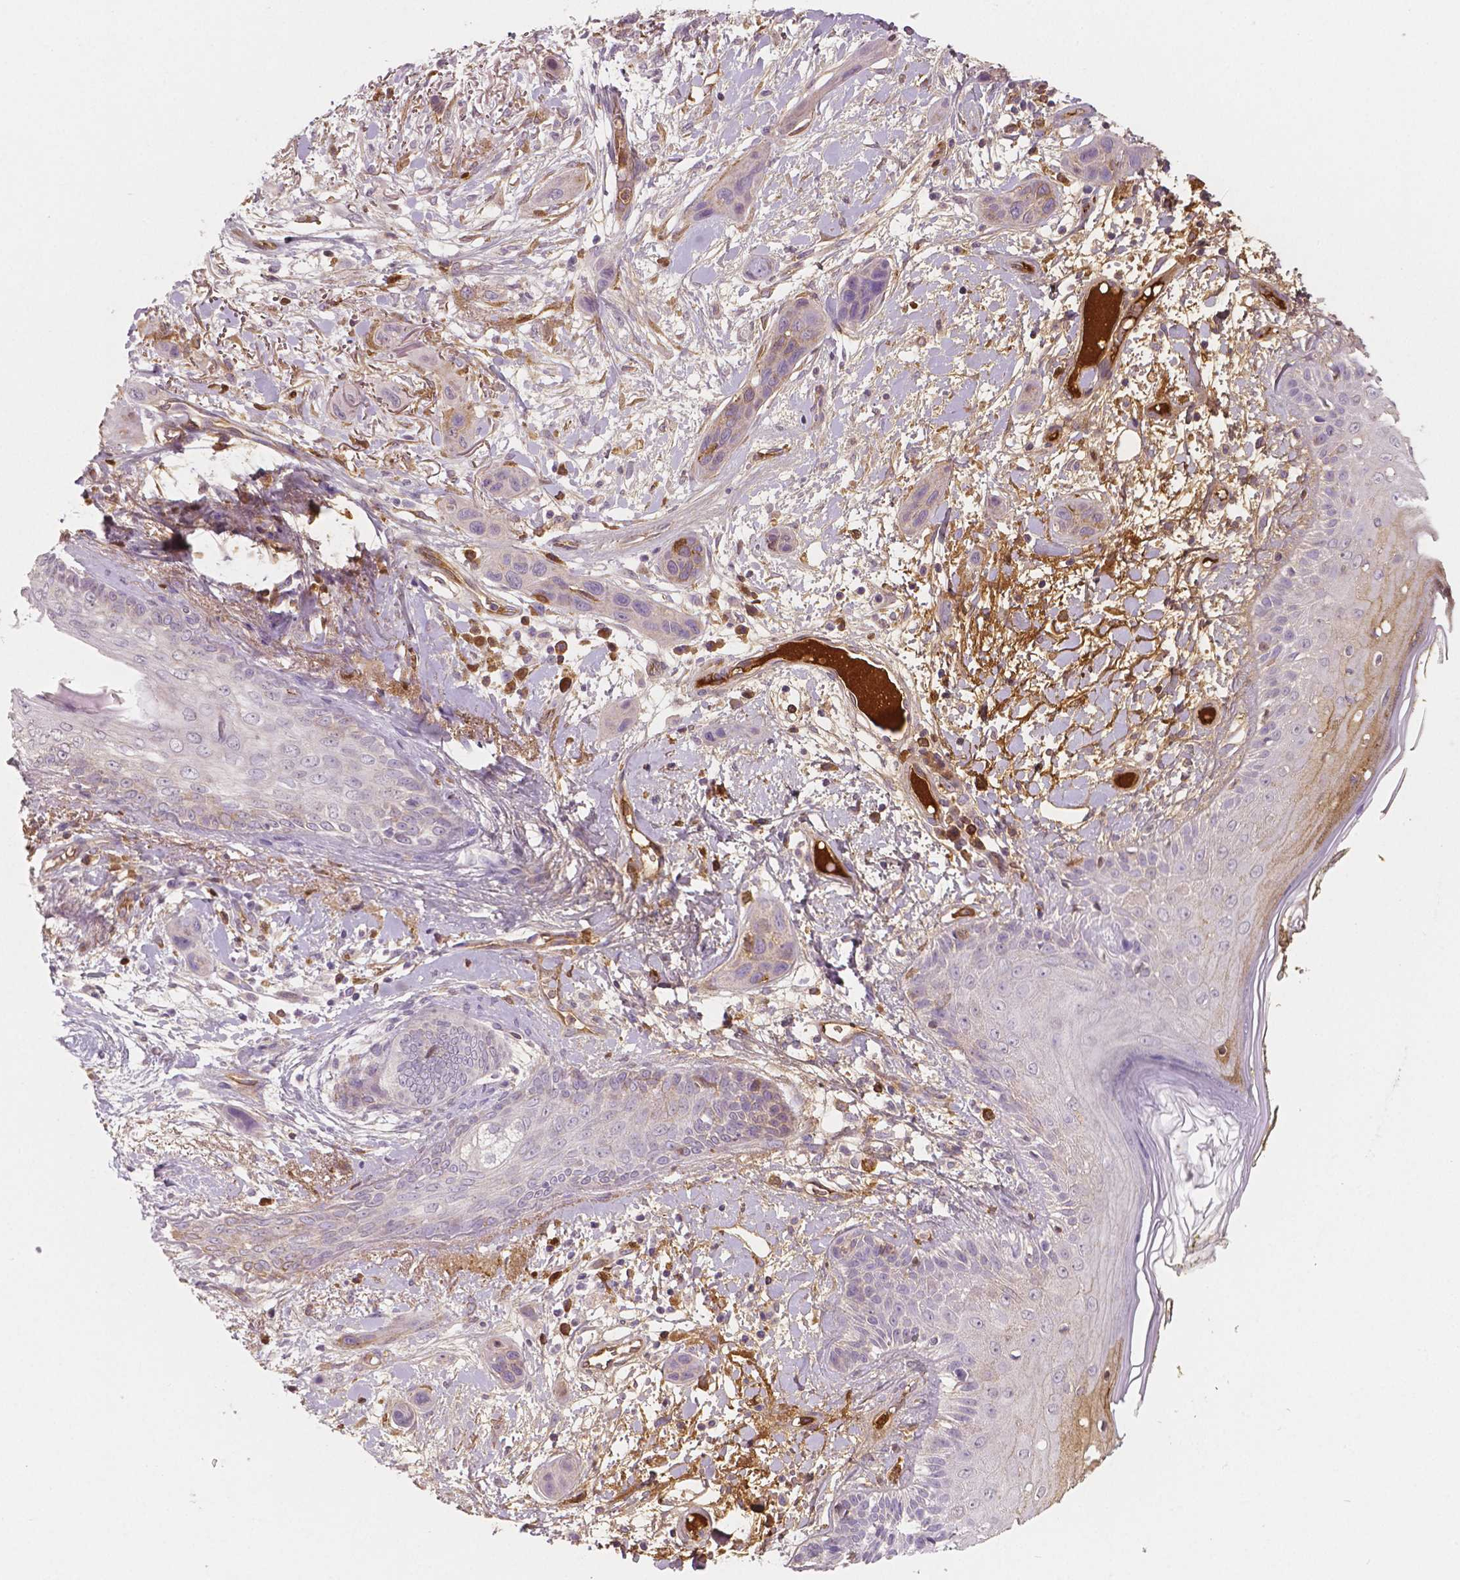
{"staining": {"intensity": "negative", "quantity": "none", "location": "none"}, "tissue": "skin cancer", "cell_type": "Tumor cells", "image_type": "cancer", "snomed": [{"axis": "morphology", "description": "Squamous cell carcinoma, NOS"}, {"axis": "topography", "description": "Skin"}], "caption": "This is a photomicrograph of immunohistochemistry staining of skin cancer, which shows no expression in tumor cells.", "gene": "APOA4", "patient": {"sex": "male", "age": 79}}